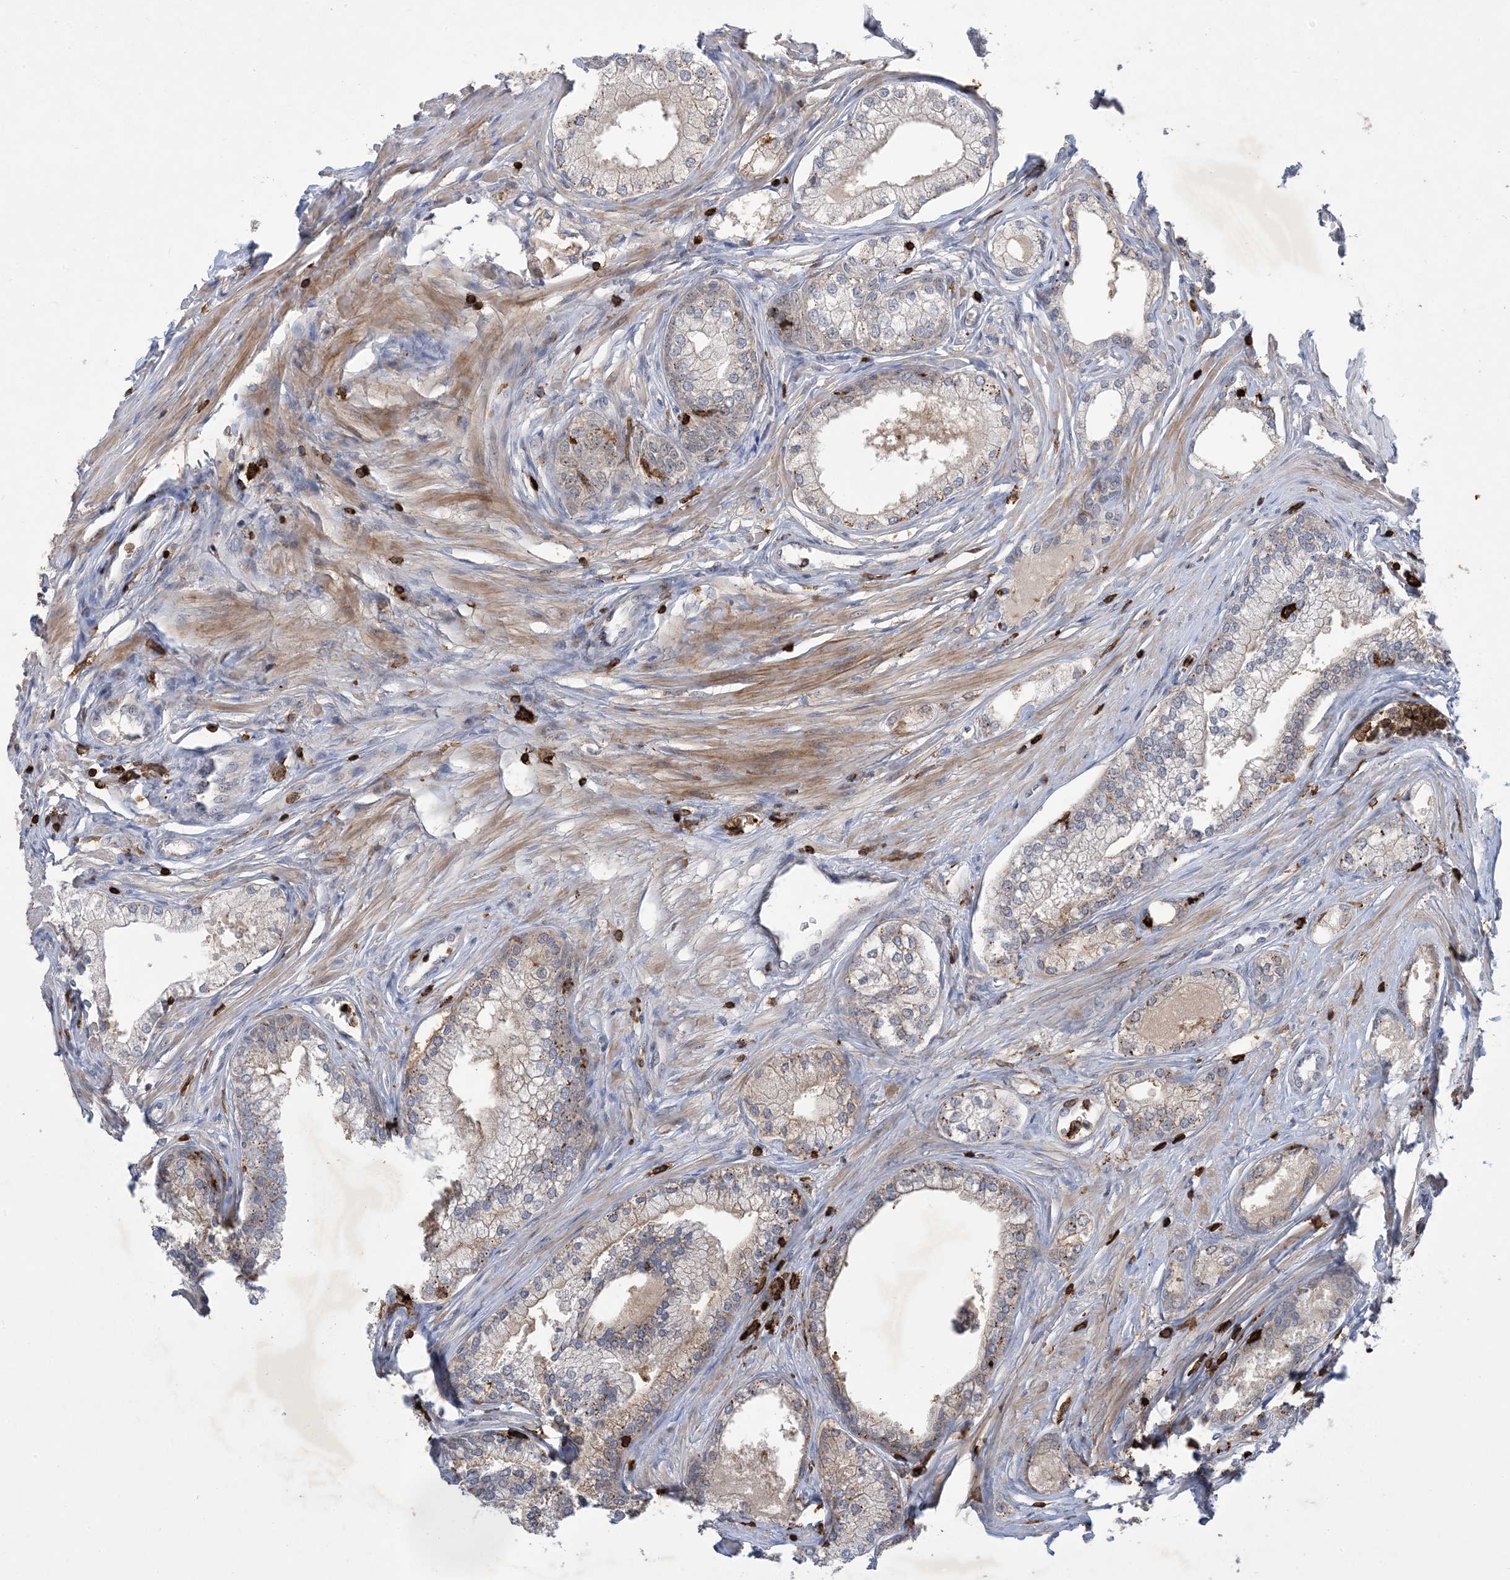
{"staining": {"intensity": "weak", "quantity": "25%-75%", "location": "cytoplasmic/membranous"}, "tissue": "prostate", "cell_type": "Glandular cells", "image_type": "normal", "snomed": [{"axis": "morphology", "description": "Normal tissue, NOS"}, {"axis": "morphology", "description": "Urothelial carcinoma, Low grade"}, {"axis": "topography", "description": "Urinary bladder"}, {"axis": "topography", "description": "Prostate"}], "caption": "Prostate stained with DAB (3,3'-diaminobenzidine) IHC shows low levels of weak cytoplasmic/membranous staining in about 25%-75% of glandular cells.", "gene": "AK9", "patient": {"sex": "male", "age": 60}}